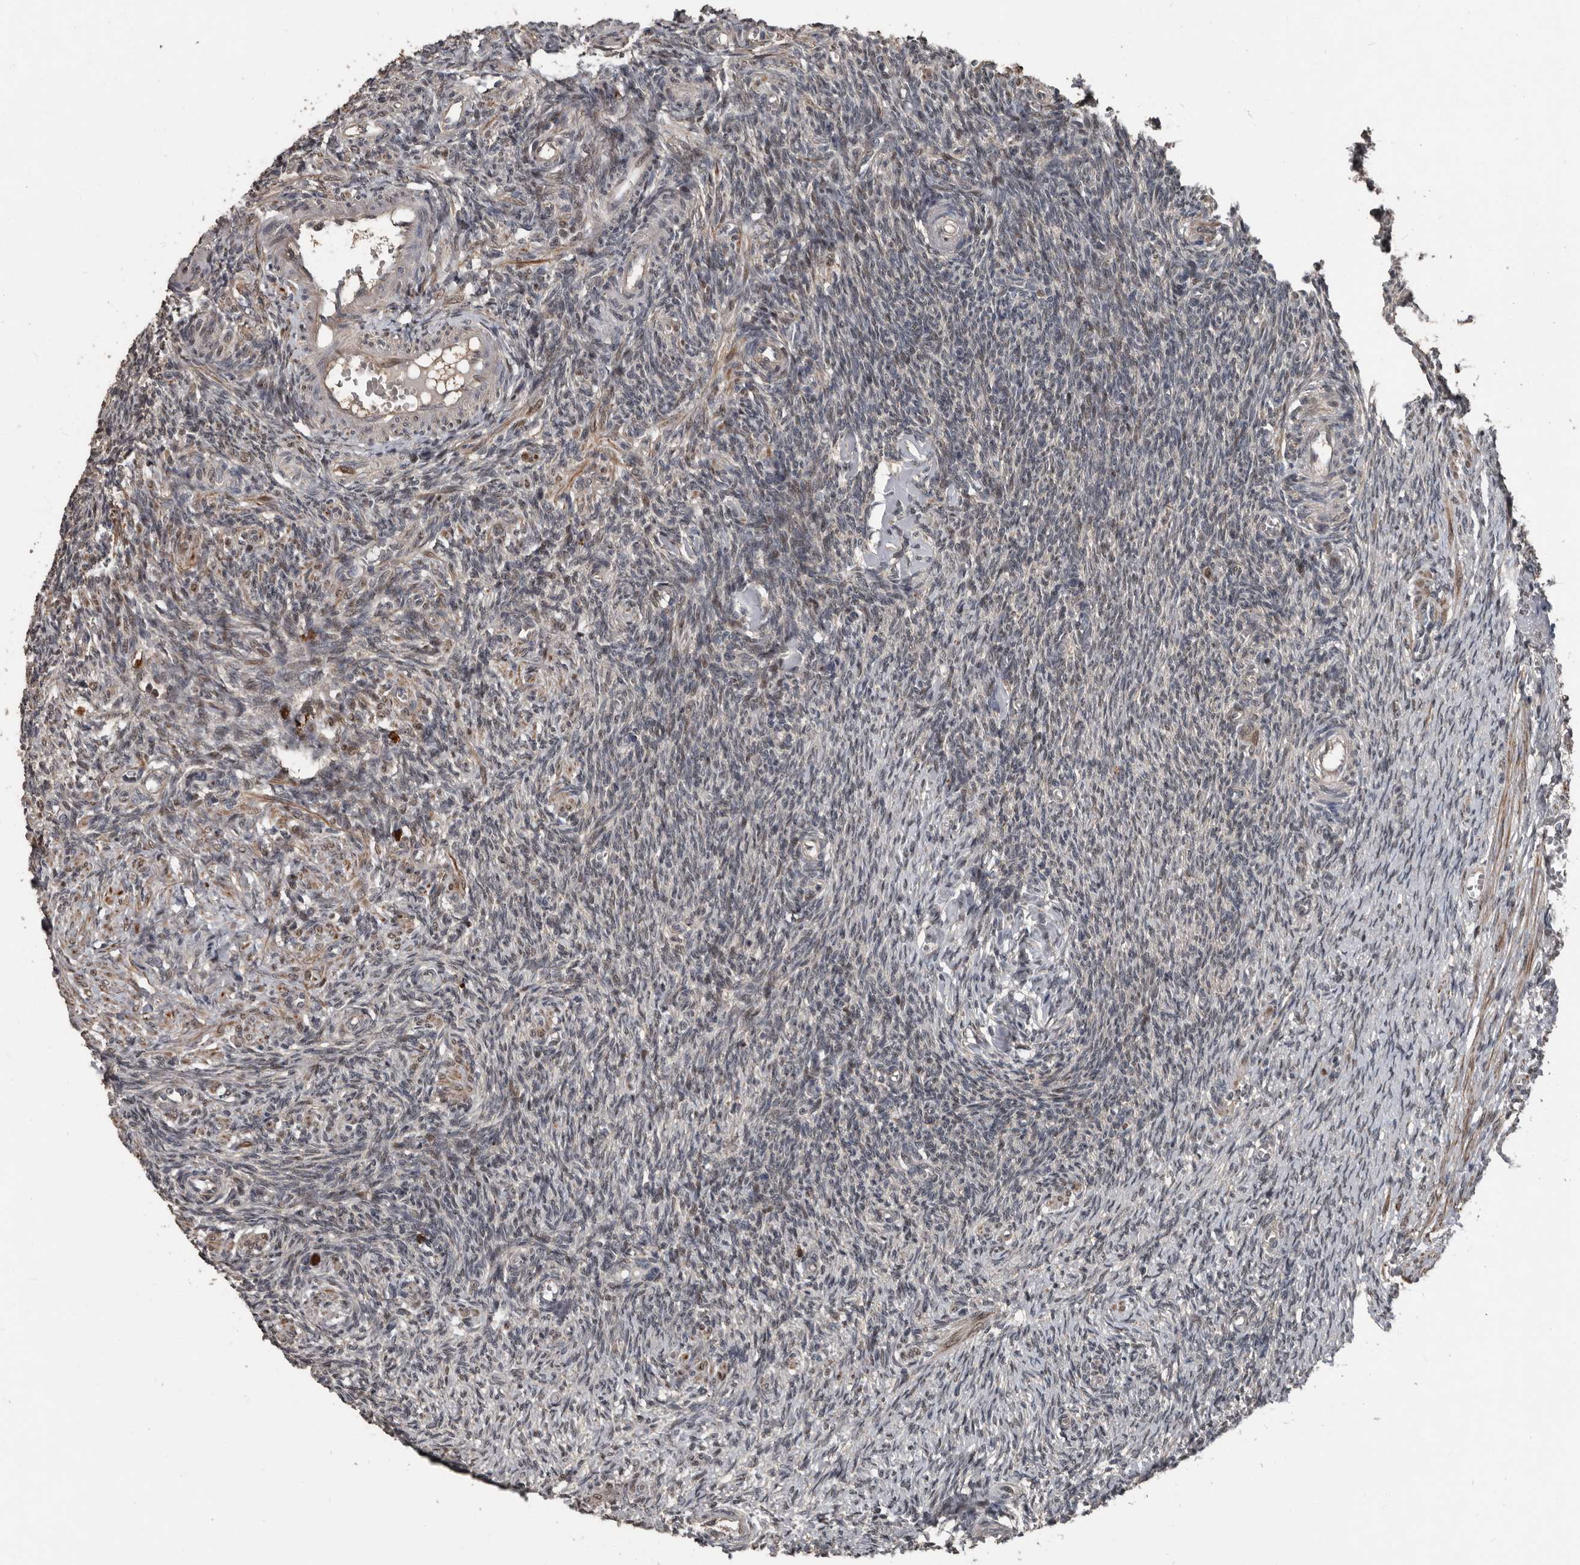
{"staining": {"intensity": "moderate", "quantity": ">75%", "location": "cytoplasmic/membranous"}, "tissue": "ovary", "cell_type": "Follicle cells", "image_type": "normal", "snomed": [{"axis": "morphology", "description": "Normal tissue, NOS"}, {"axis": "topography", "description": "Ovary"}], "caption": "Immunohistochemistry (IHC) photomicrograph of benign ovary: human ovary stained using immunohistochemistry (IHC) exhibits medium levels of moderate protein expression localized specifically in the cytoplasmic/membranous of follicle cells, appearing as a cytoplasmic/membranous brown color.", "gene": "FSBP", "patient": {"sex": "female", "age": 27}}